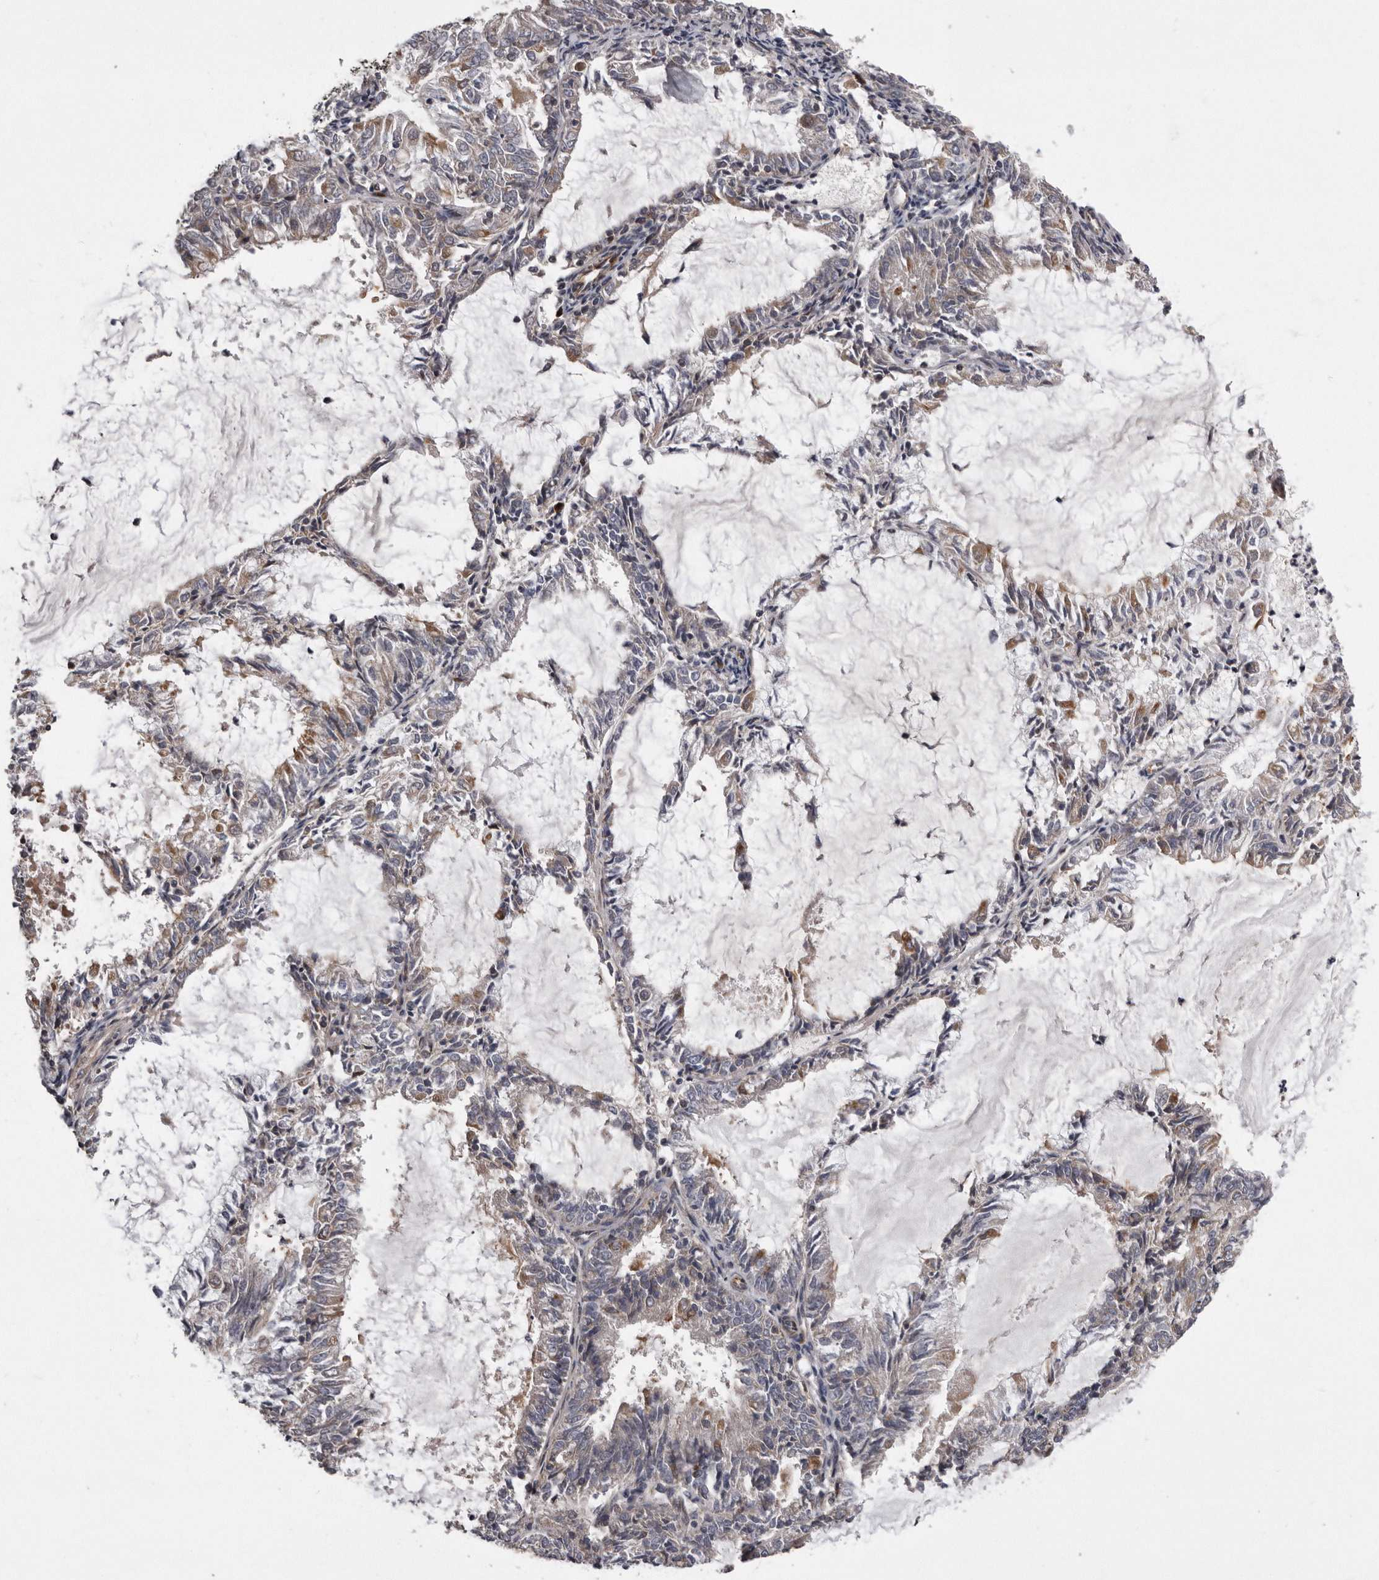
{"staining": {"intensity": "moderate", "quantity": "<25%", "location": "cytoplasmic/membranous"}, "tissue": "endometrial cancer", "cell_type": "Tumor cells", "image_type": "cancer", "snomed": [{"axis": "morphology", "description": "Adenocarcinoma, NOS"}, {"axis": "topography", "description": "Endometrium"}], "caption": "The immunohistochemical stain highlights moderate cytoplasmic/membranous staining in tumor cells of adenocarcinoma (endometrial) tissue.", "gene": "ARMCX1", "patient": {"sex": "female", "age": 57}}